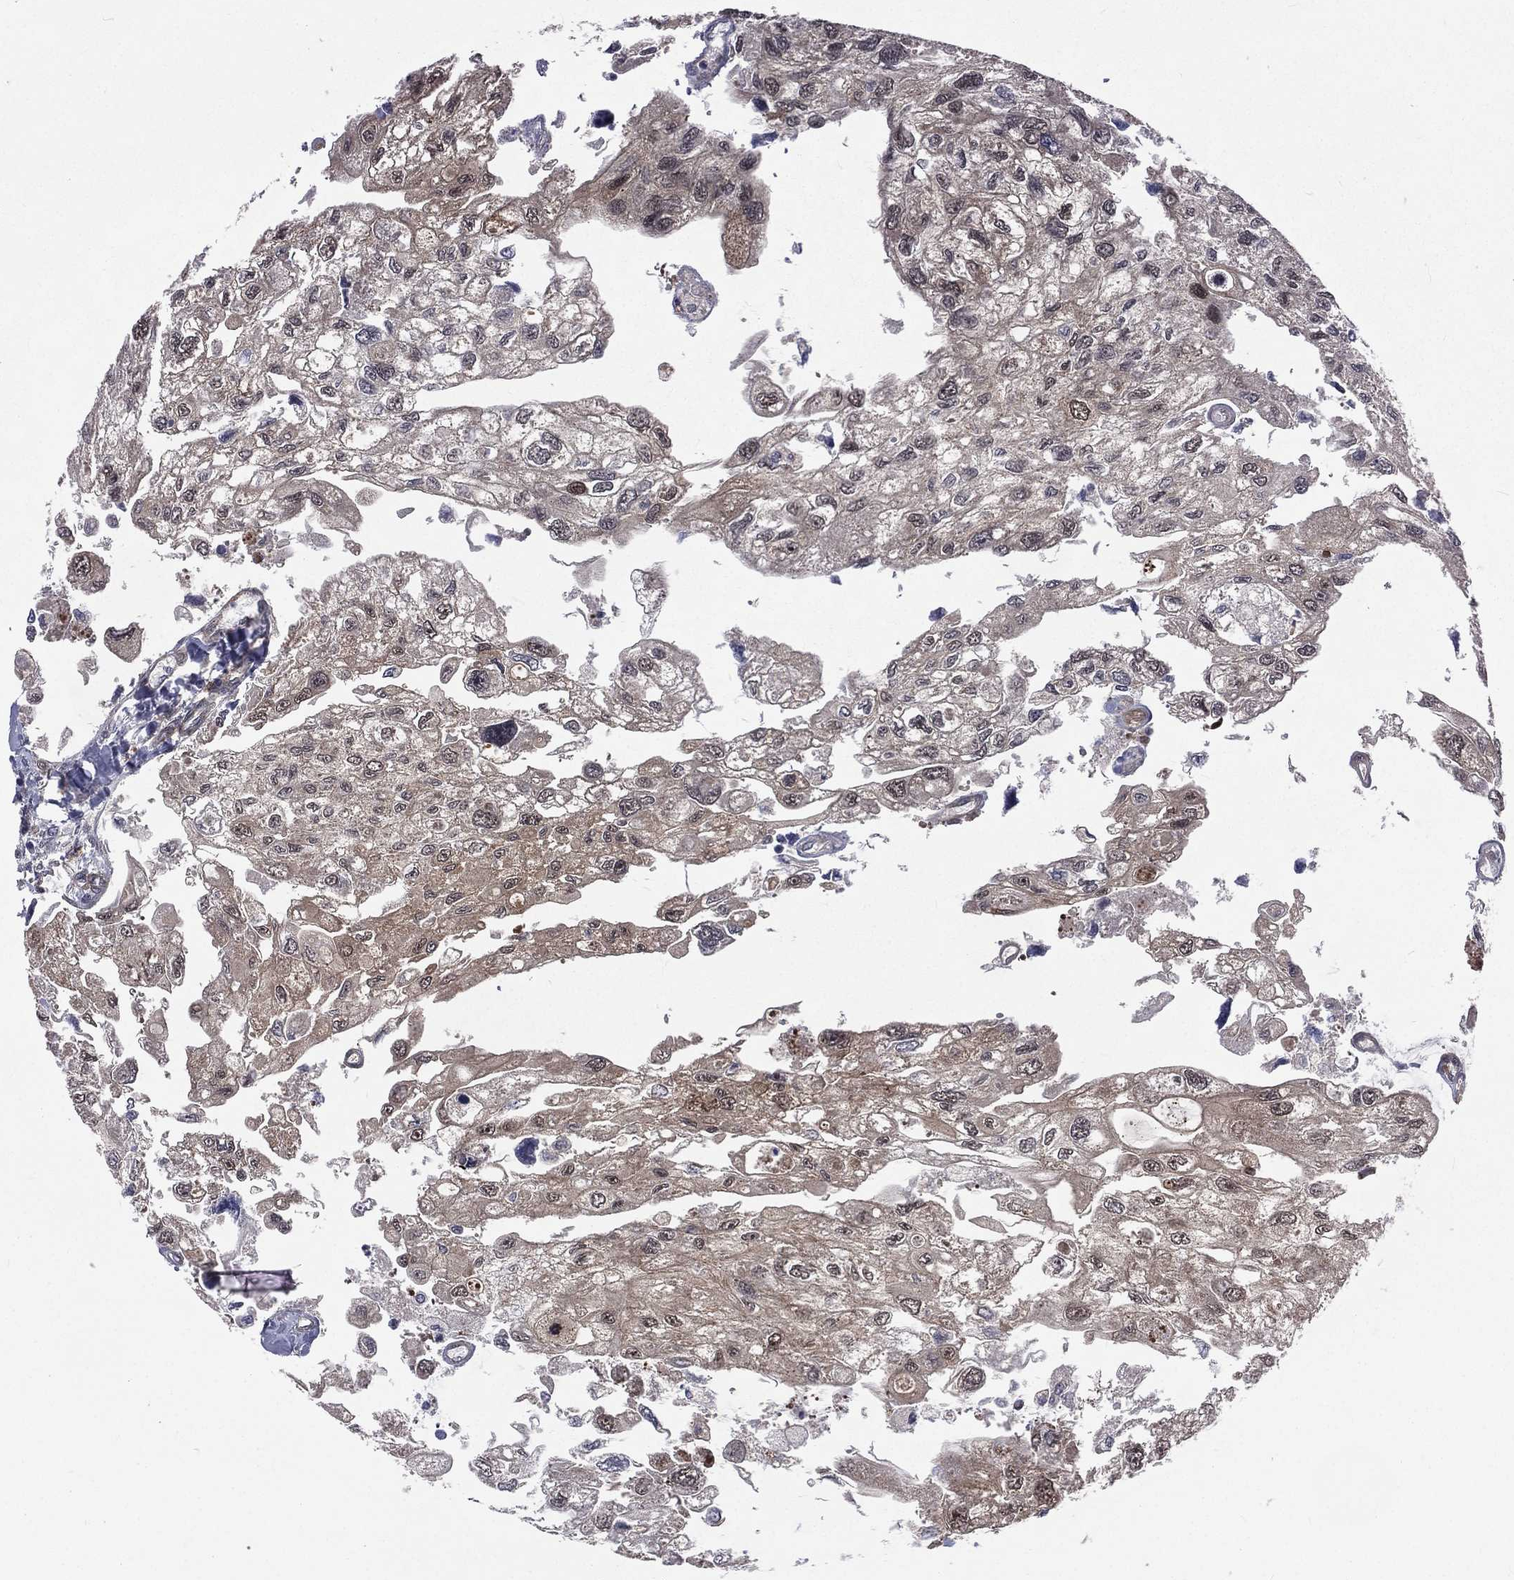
{"staining": {"intensity": "weak", "quantity": "<25%", "location": "cytoplasmic/membranous"}, "tissue": "urothelial cancer", "cell_type": "Tumor cells", "image_type": "cancer", "snomed": [{"axis": "morphology", "description": "Urothelial carcinoma, High grade"}, {"axis": "topography", "description": "Urinary bladder"}], "caption": "Immunohistochemical staining of urothelial cancer demonstrates no significant expression in tumor cells.", "gene": "ARL3", "patient": {"sex": "male", "age": 59}}